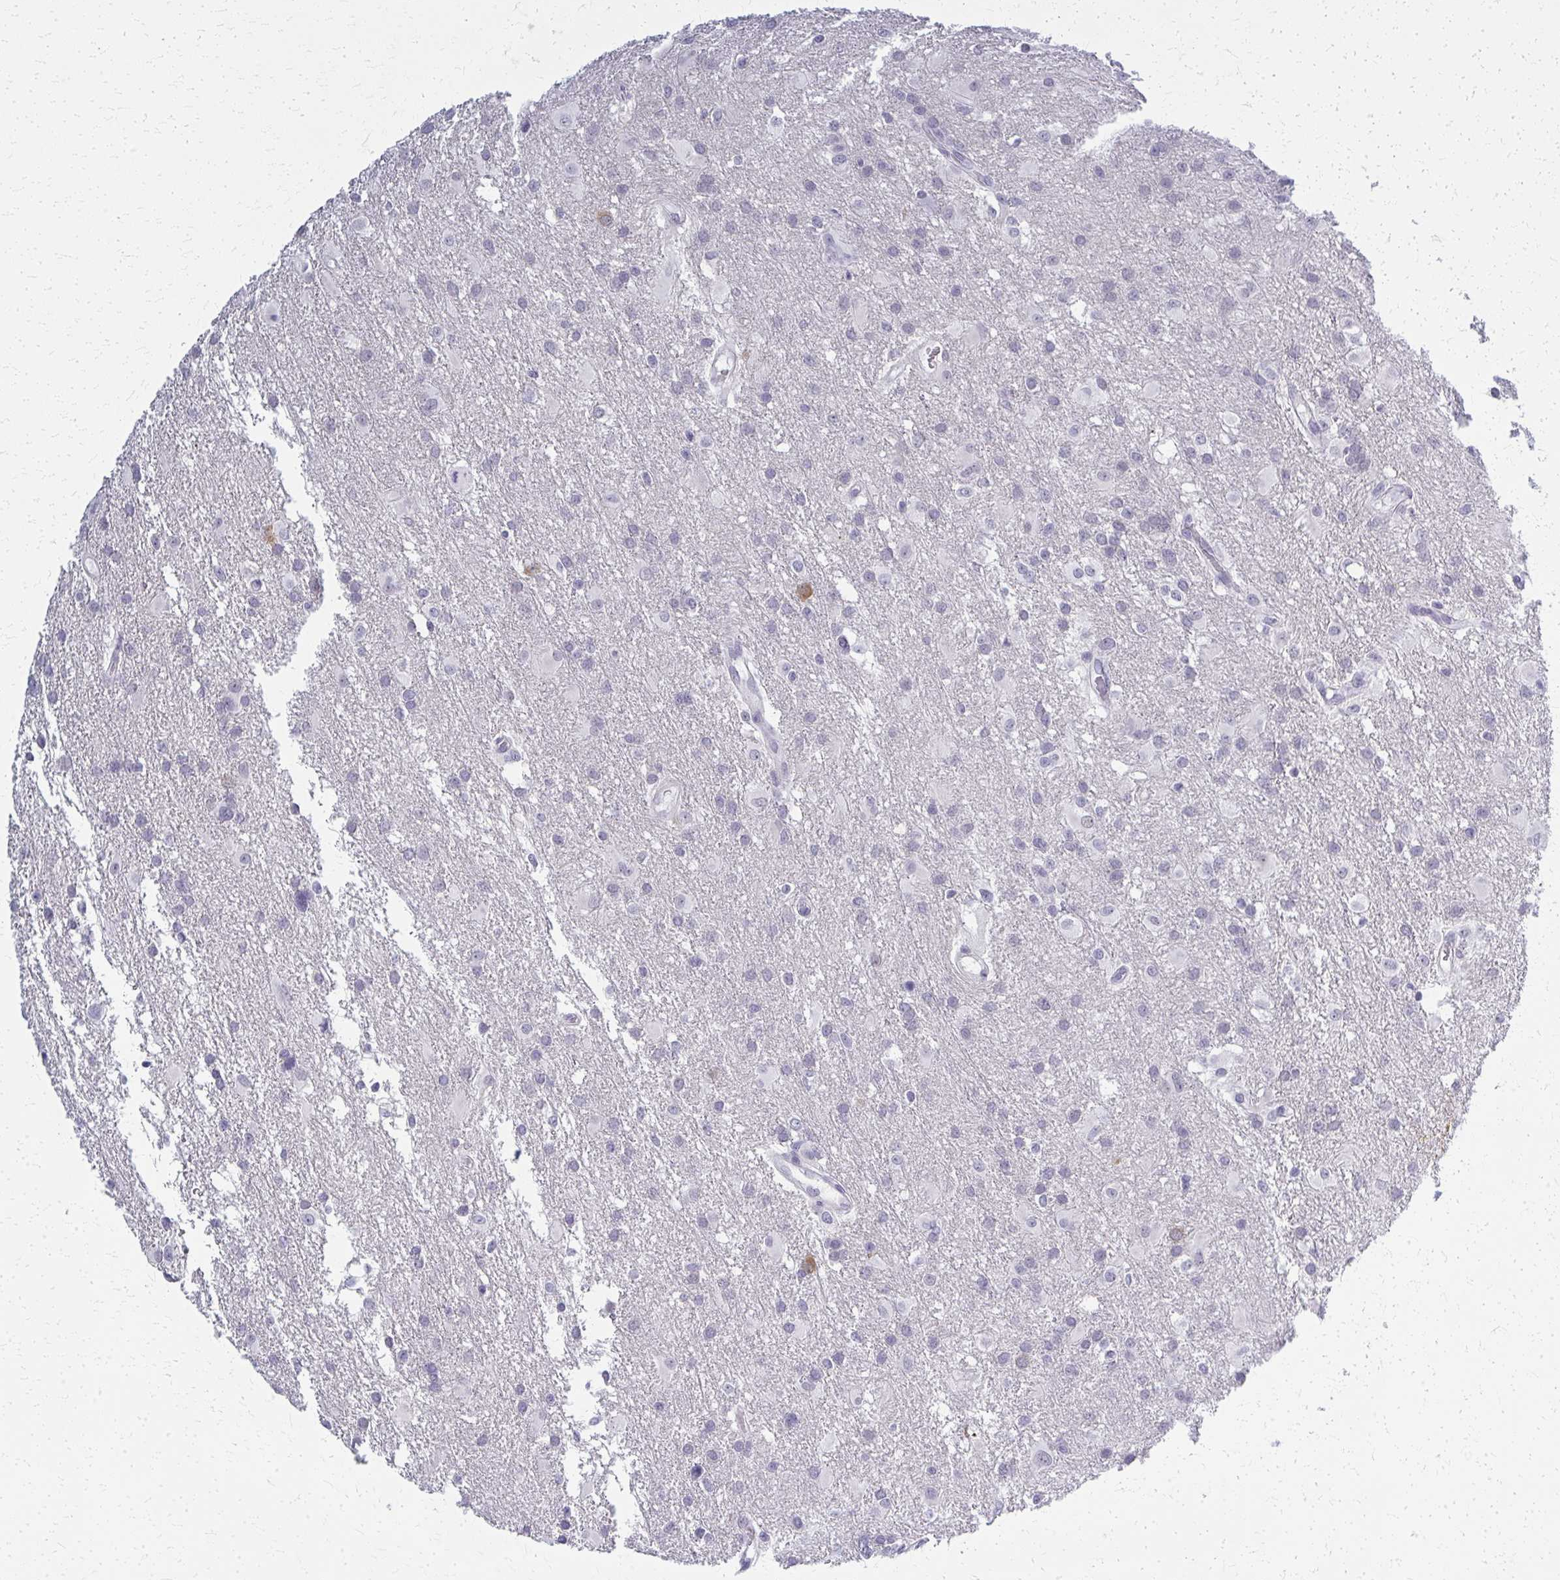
{"staining": {"intensity": "negative", "quantity": "none", "location": "none"}, "tissue": "glioma", "cell_type": "Tumor cells", "image_type": "cancer", "snomed": [{"axis": "morphology", "description": "Glioma, malignant, High grade"}, {"axis": "topography", "description": "Brain"}], "caption": "Human glioma stained for a protein using IHC demonstrates no expression in tumor cells.", "gene": "CASQ2", "patient": {"sex": "male", "age": 53}}